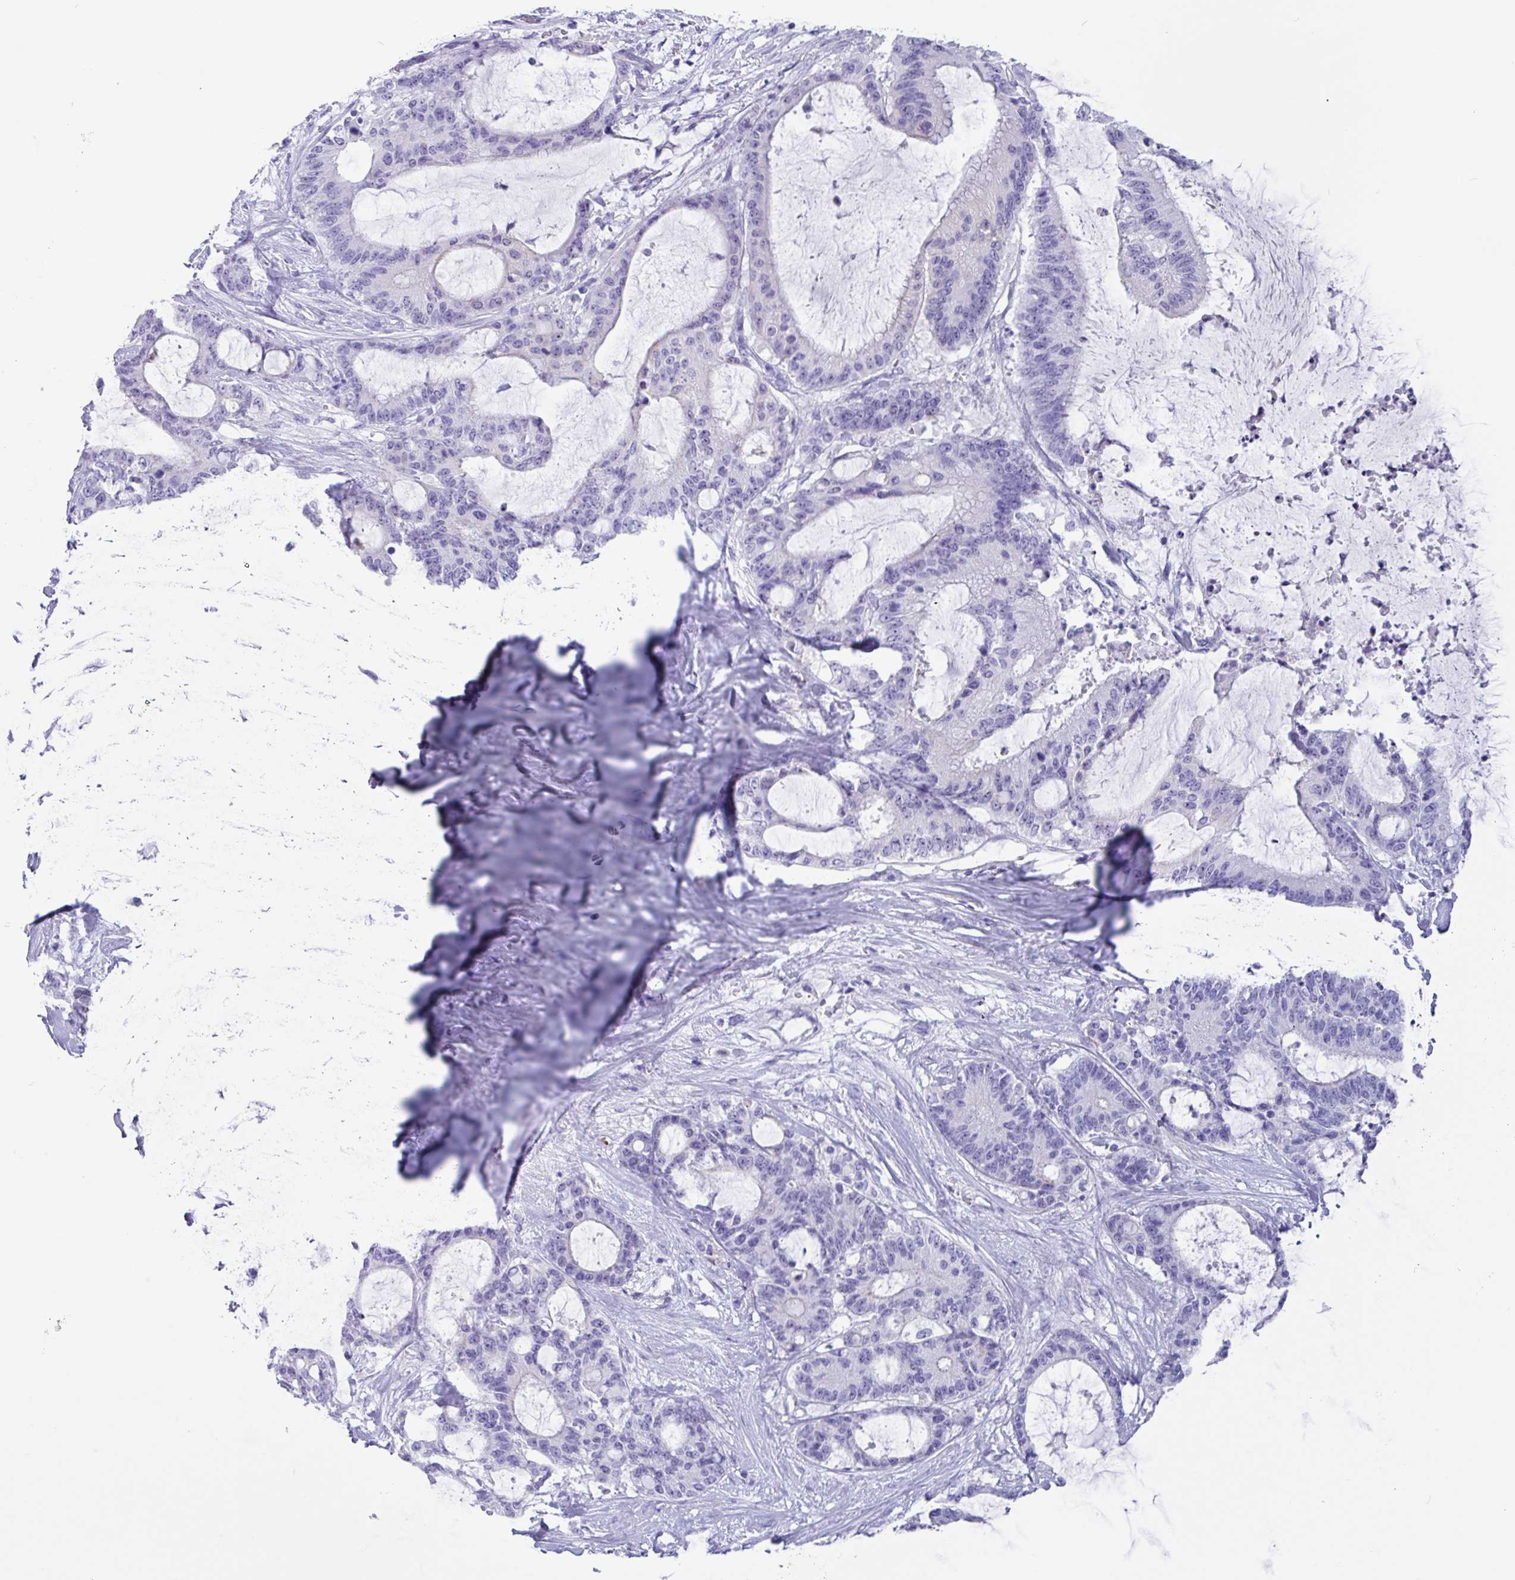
{"staining": {"intensity": "negative", "quantity": "none", "location": "none"}, "tissue": "liver cancer", "cell_type": "Tumor cells", "image_type": "cancer", "snomed": [{"axis": "morphology", "description": "Normal tissue, NOS"}, {"axis": "morphology", "description": "Cholangiocarcinoma"}, {"axis": "topography", "description": "Liver"}, {"axis": "topography", "description": "Peripheral nerve tissue"}], "caption": "Immunohistochemical staining of human liver cholangiocarcinoma reveals no significant positivity in tumor cells. Nuclei are stained in blue.", "gene": "MRM2", "patient": {"sex": "female", "age": 73}}